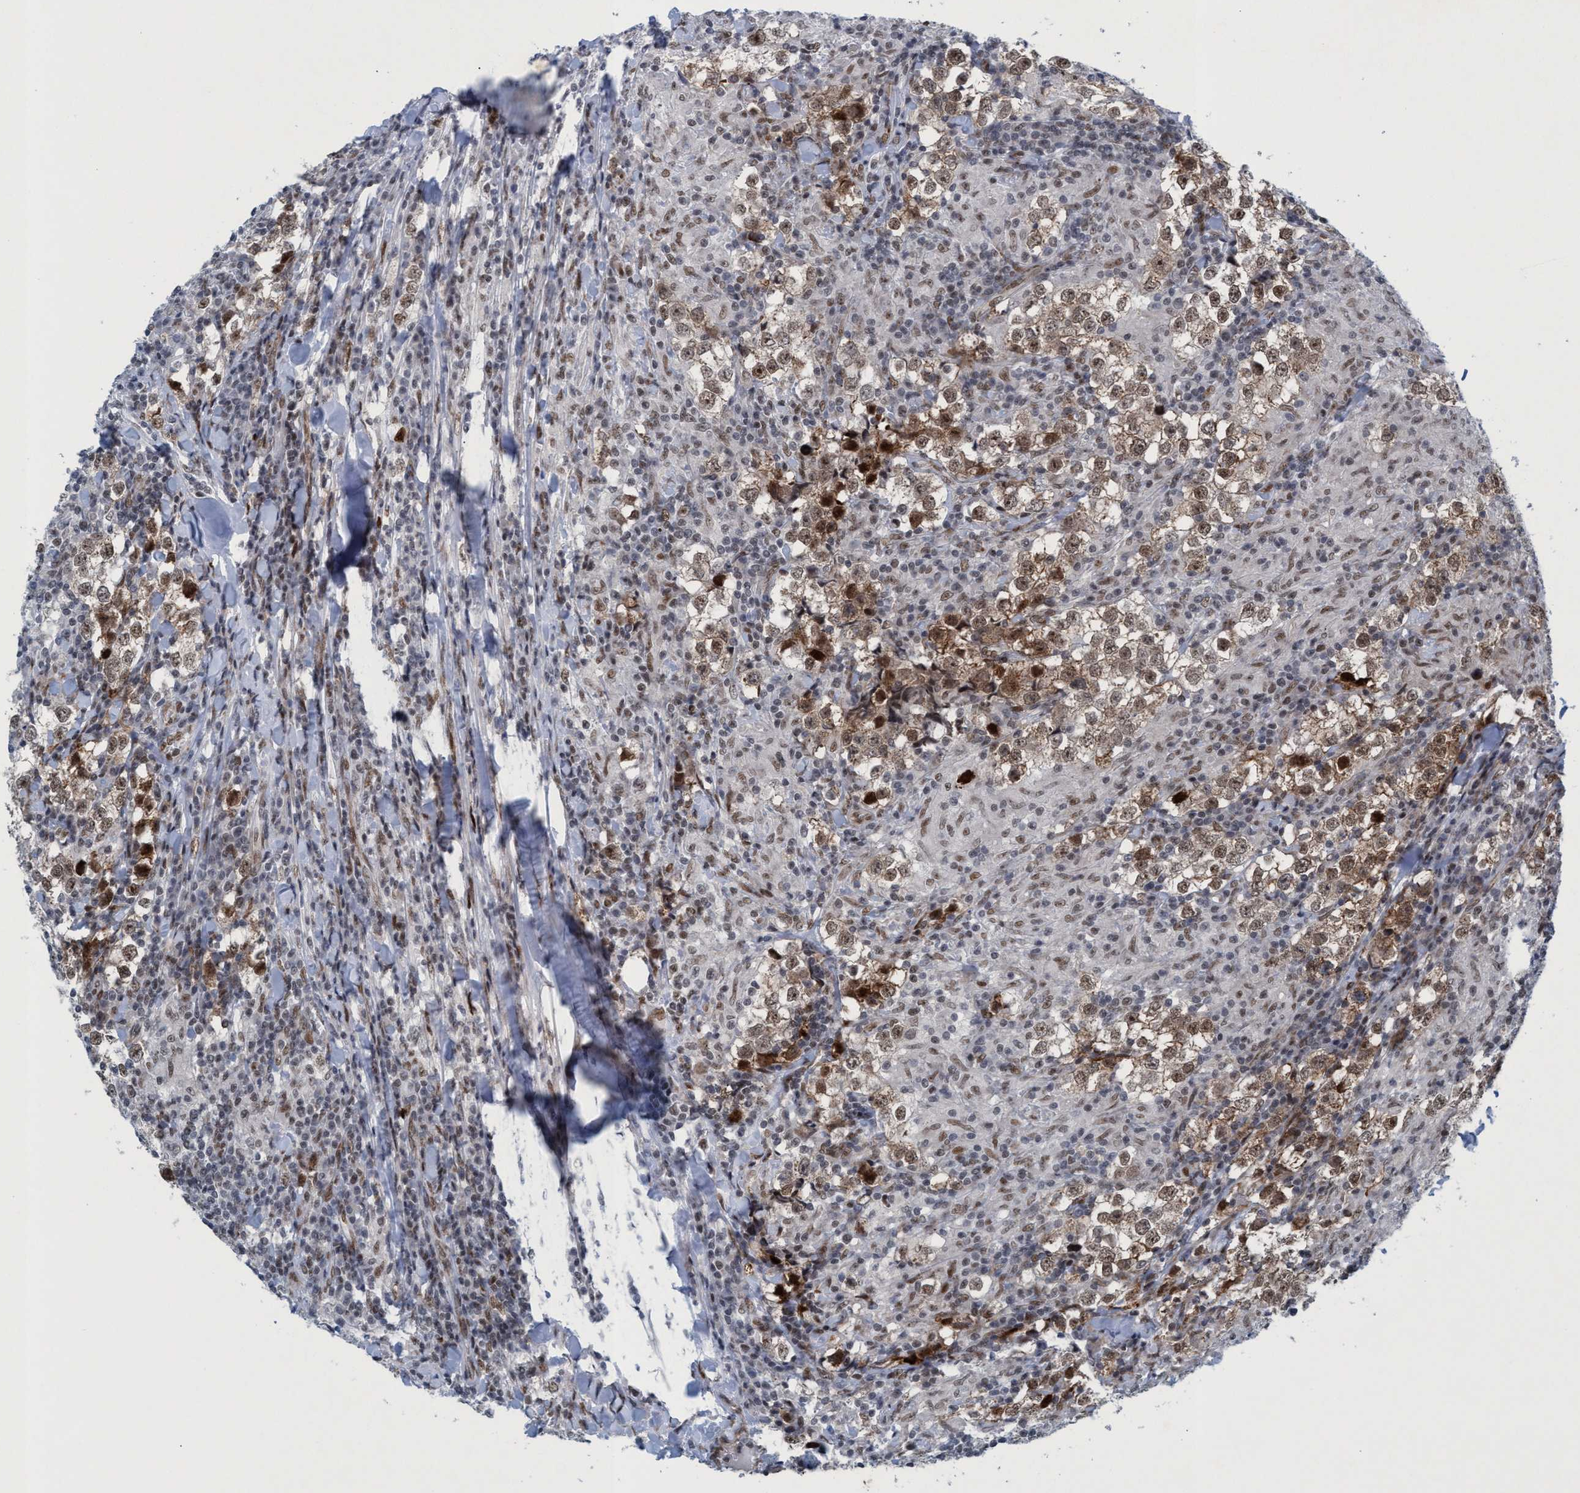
{"staining": {"intensity": "weak", "quantity": ">75%", "location": "nuclear"}, "tissue": "testis cancer", "cell_type": "Tumor cells", "image_type": "cancer", "snomed": [{"axis": "morphology", "description": "Seminoma, NOS"}, {"axis": "morphology", "description": "Carcinoma, Embryonal, NOS"}, {"axis": "topography", "description": "Testis"}], "caption": "Immunohistochemical staining of testis cancer (seminoma) demonstrates low levels of weak nuclear positivity in approximately >75% of tumor cells.", "gene": "CWC27", "patient": {"sex": "male", "age": 36}}